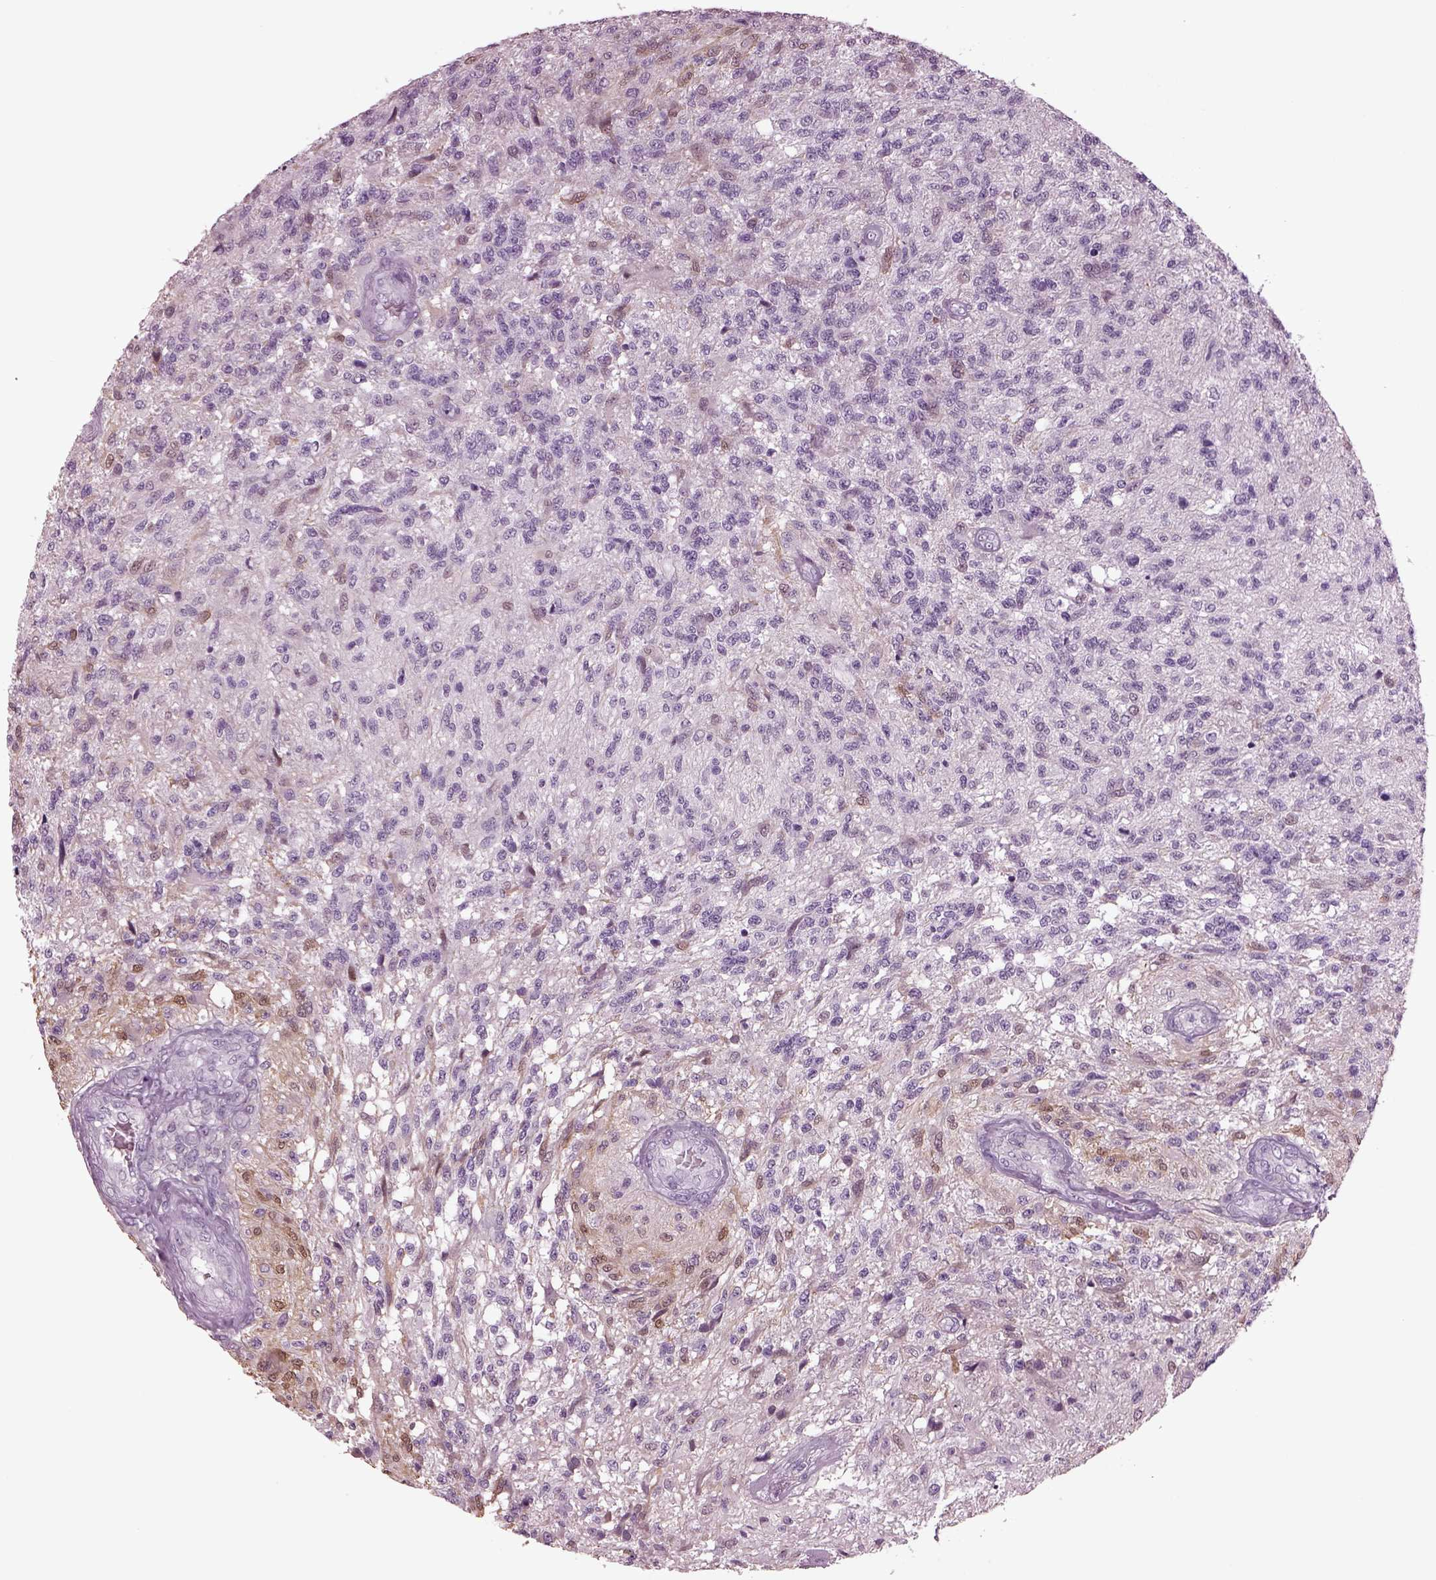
{"staining": {"intensity": "weak", "quantity": "<25%", "location": "cytoplasmic/membranous,nuclear"}, "tissue": "glioma", "cell_type": "Tumor cells", "image_type": "cancer", "snomed": [{"axis": "morphology", "description": "Glioma, malignant, High grade"}, {"axis": "topography", "description": "Brain"}], "caption": "This is an immunohistochemistry image of human malignant high-grade glioma. There is no staining in tumor cells.", "gene": "TPPP2", "patient": {"sex": "male", "age": 56}}